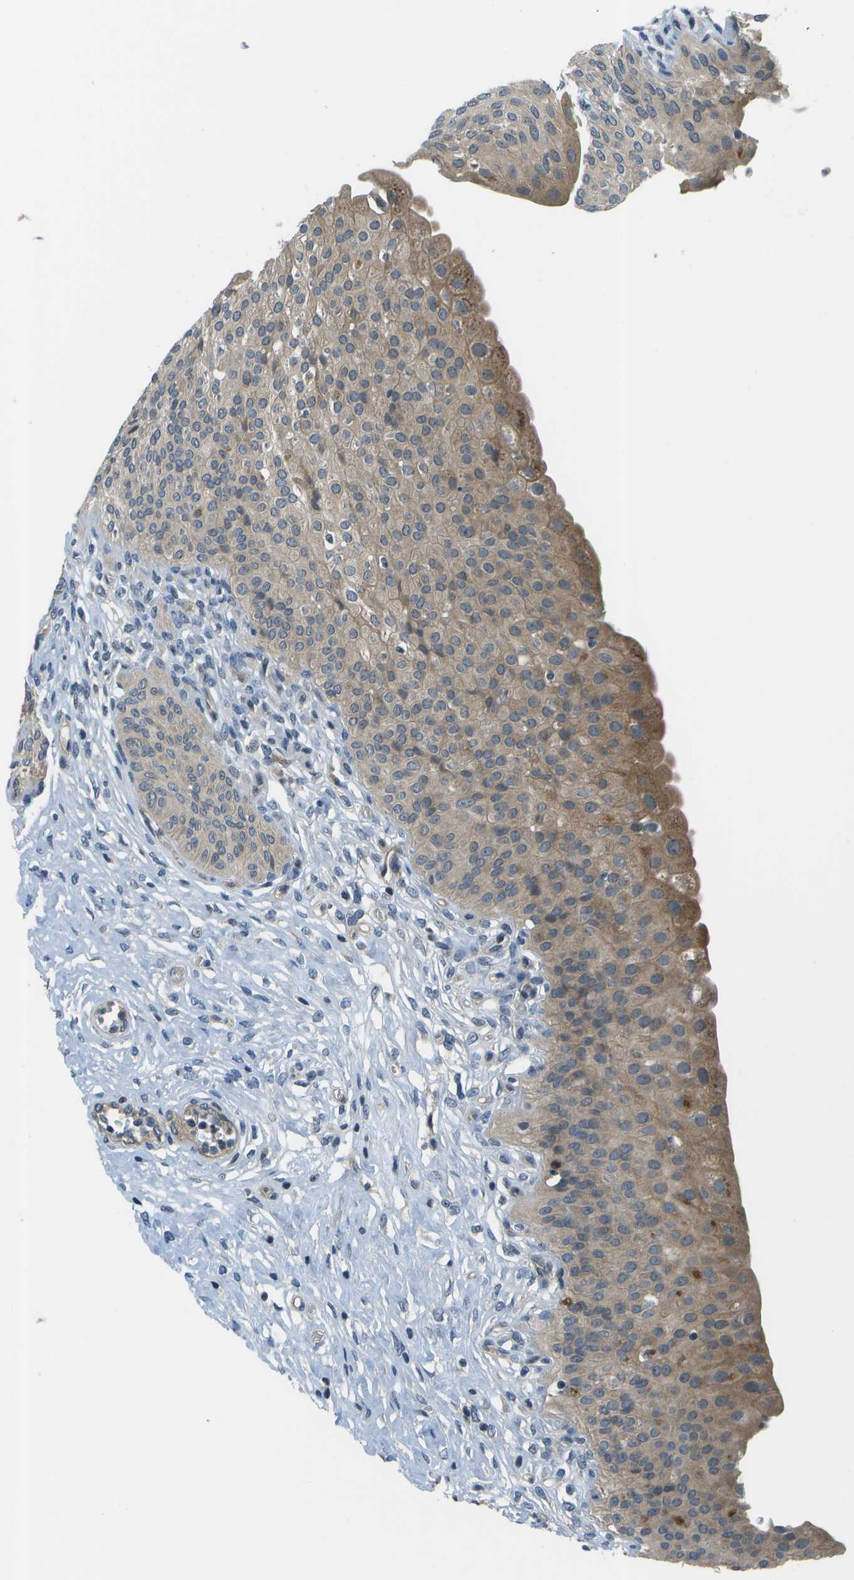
{"staining": {"intensity": "moderate", "quantity": ">75%", "location": "cytoplasmic/membranous"}, "tissue": "urinary bladder", "cell_type": "Urothelial cells", "image_type": "normal", "snomed": [{"axis": "morphology", "description": "Normal tissue, NOS"}, {"axis": "topography", "description": "Urinary bladder"}], "caption": "The micrograph displays a brown stain indicating the presence of a protein in the cytoplasmic/membranous of urothelial cells in urinary bladder. (DAB = brown stain, brightfield microscopy at high magnification).", "gene": "ENPP5", "patient": {"sex": "male", "age": 46}}